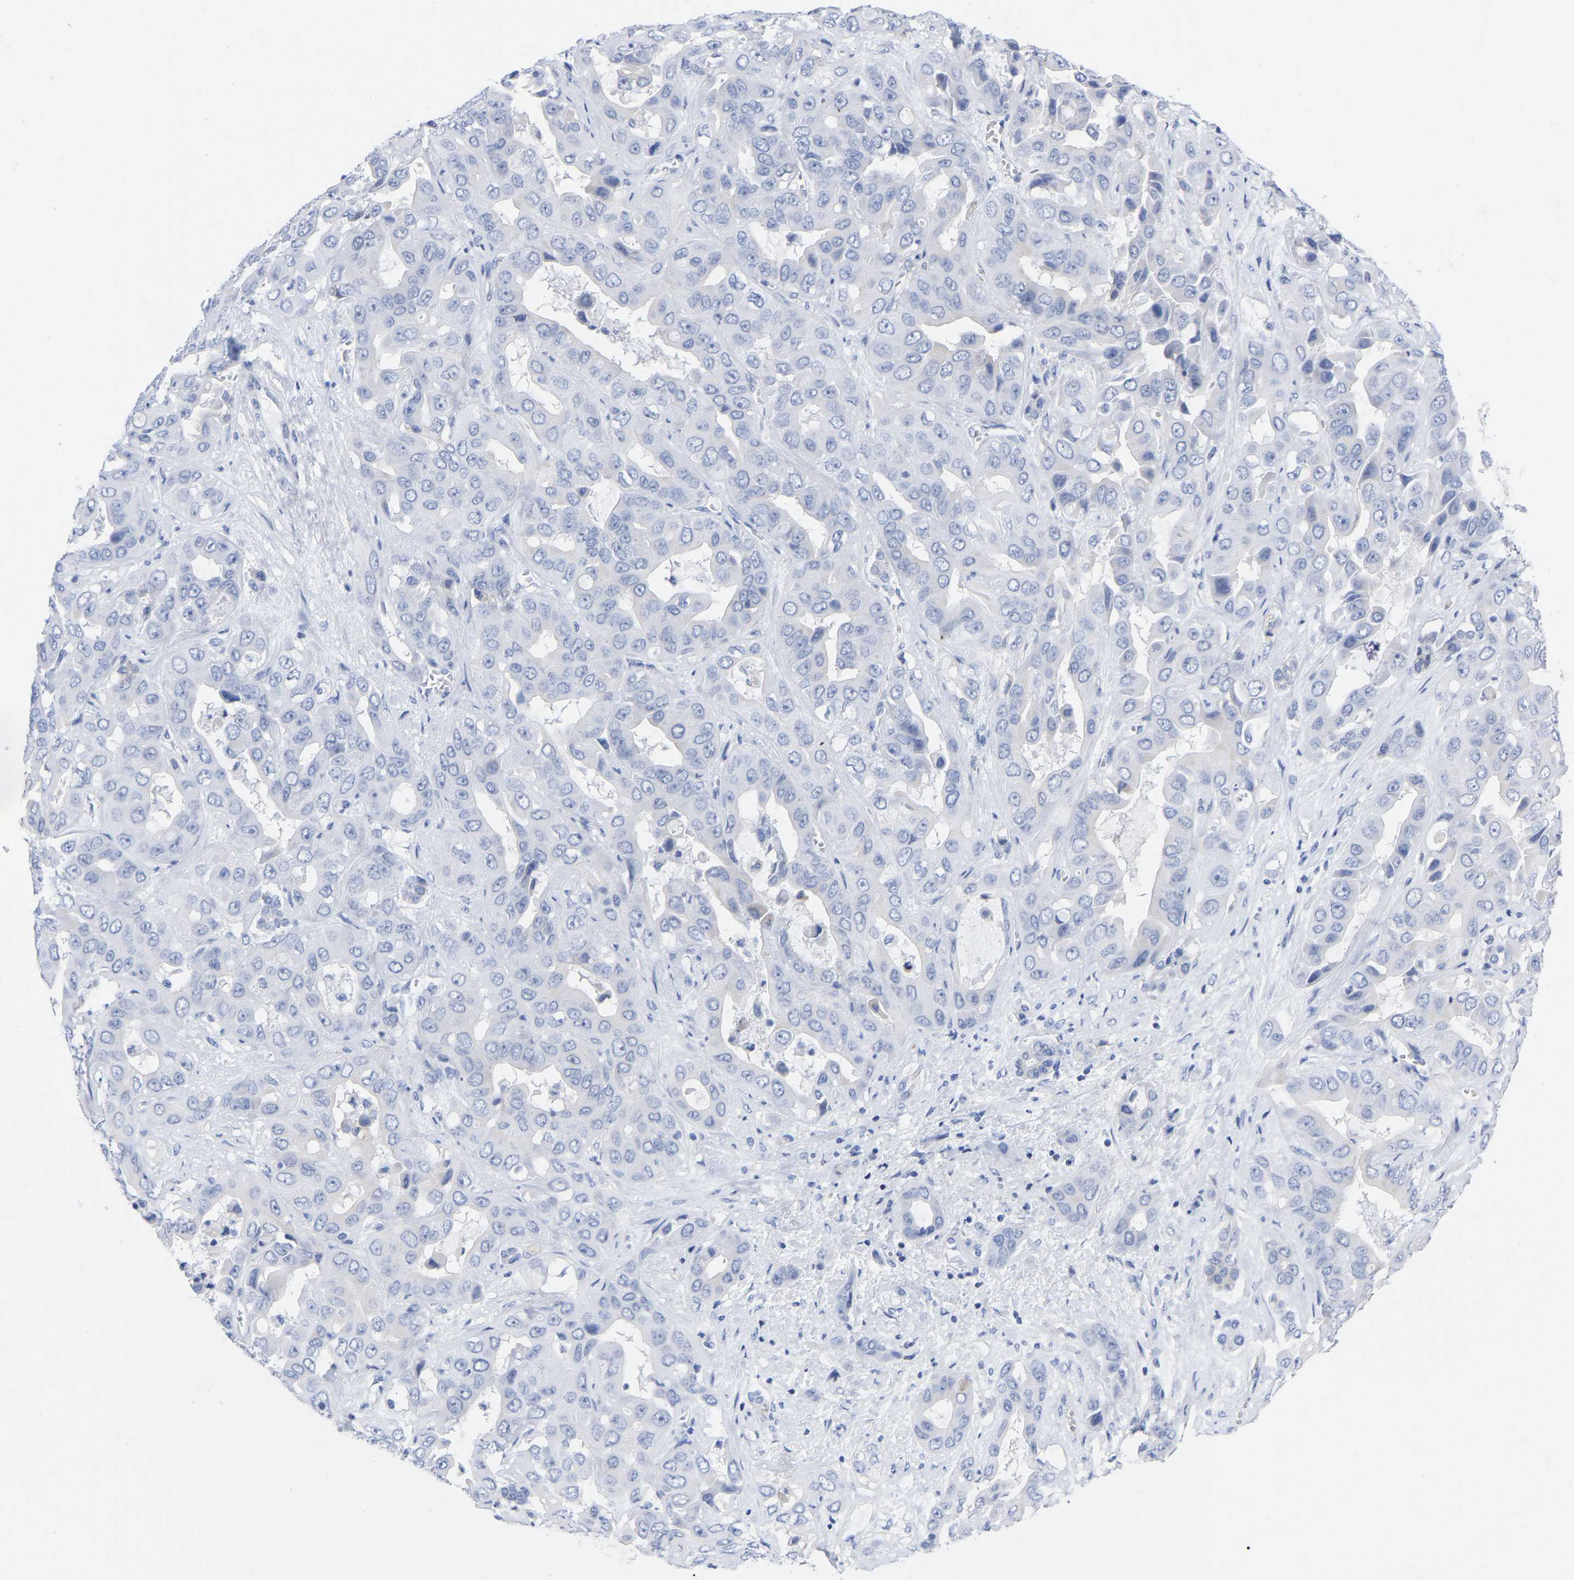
{"staining": {"intensity": "negative", "quantity": "none", "location": "none"}, "tissue": "liver cancer", "cell_type": "Tumor cells", "image_type": "cancer", "snomed": [{"axis": "morphology", "description": "Cholangiocarcinoma"}, {"axis": "topography", "description": "Liver"}], "caption": "Immunohistochemical staining of liver cholangiocarcinoma displays no significant positivity in tumor cells.", "gene": "ZNF629", "patient": {"sex": "female", "age": 52}}